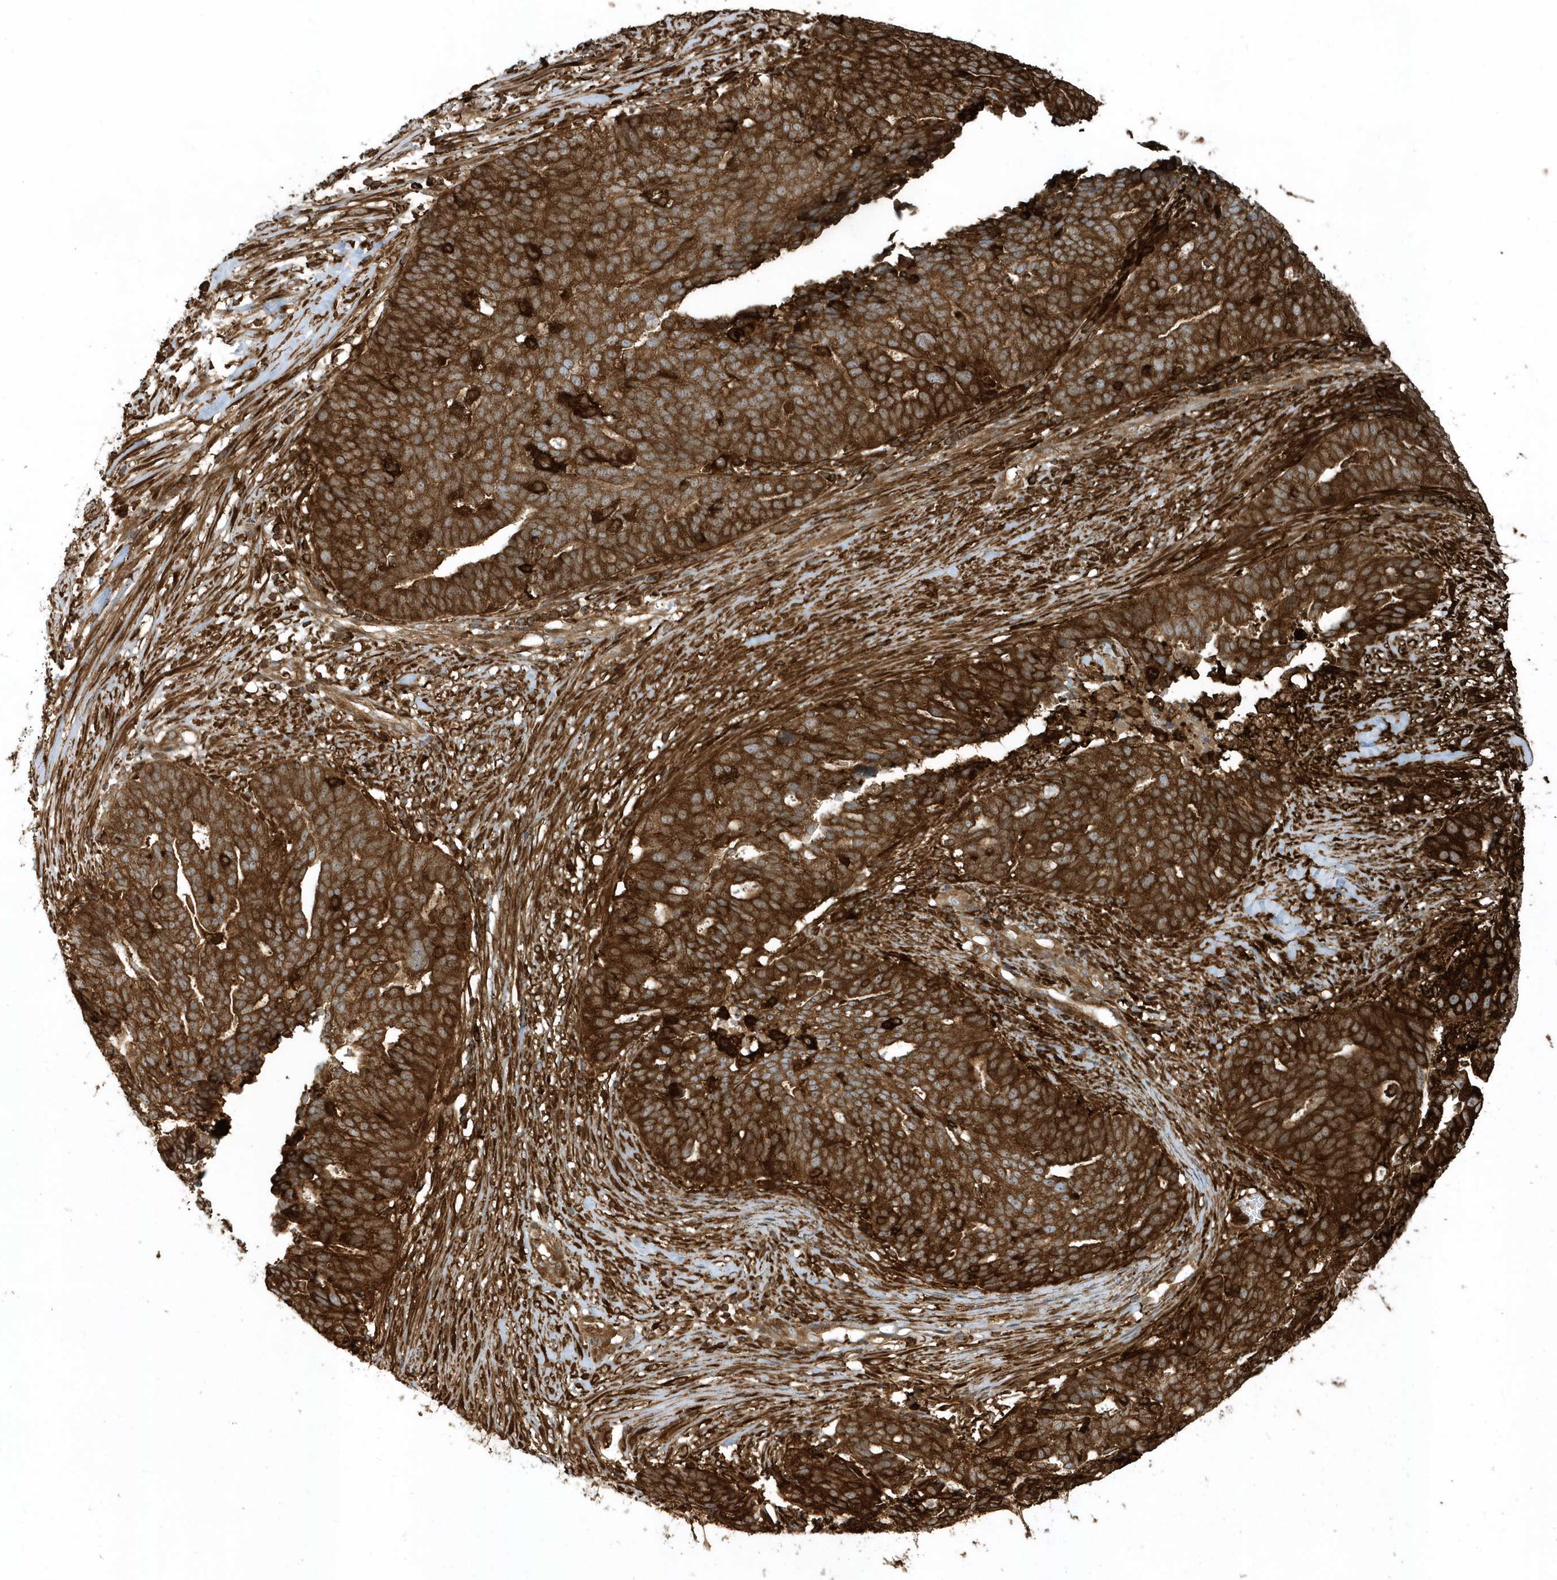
{"staining": {"intensity": "strong", "quantity": ">75%", "location": "cytoplasmic/membranous"}, "tissue": "ovarian cancer", "cell_type": "Tumor cells", "image_type": "cancer", "snomed": [{"axis": "morphology", "description": "Cystadenocarcinoma, serous, NOS"}, {"axis": "topography", "description": "Ovary"}], "caption": "A high amount of strong cytoplasmic/membranous positivity is identified in about >75% of tumor cells in serous cystadenocarcinoma (ovarian) tissue.", "gene": "CLCN6", "patient": {"sex": "female", "age": 59}}